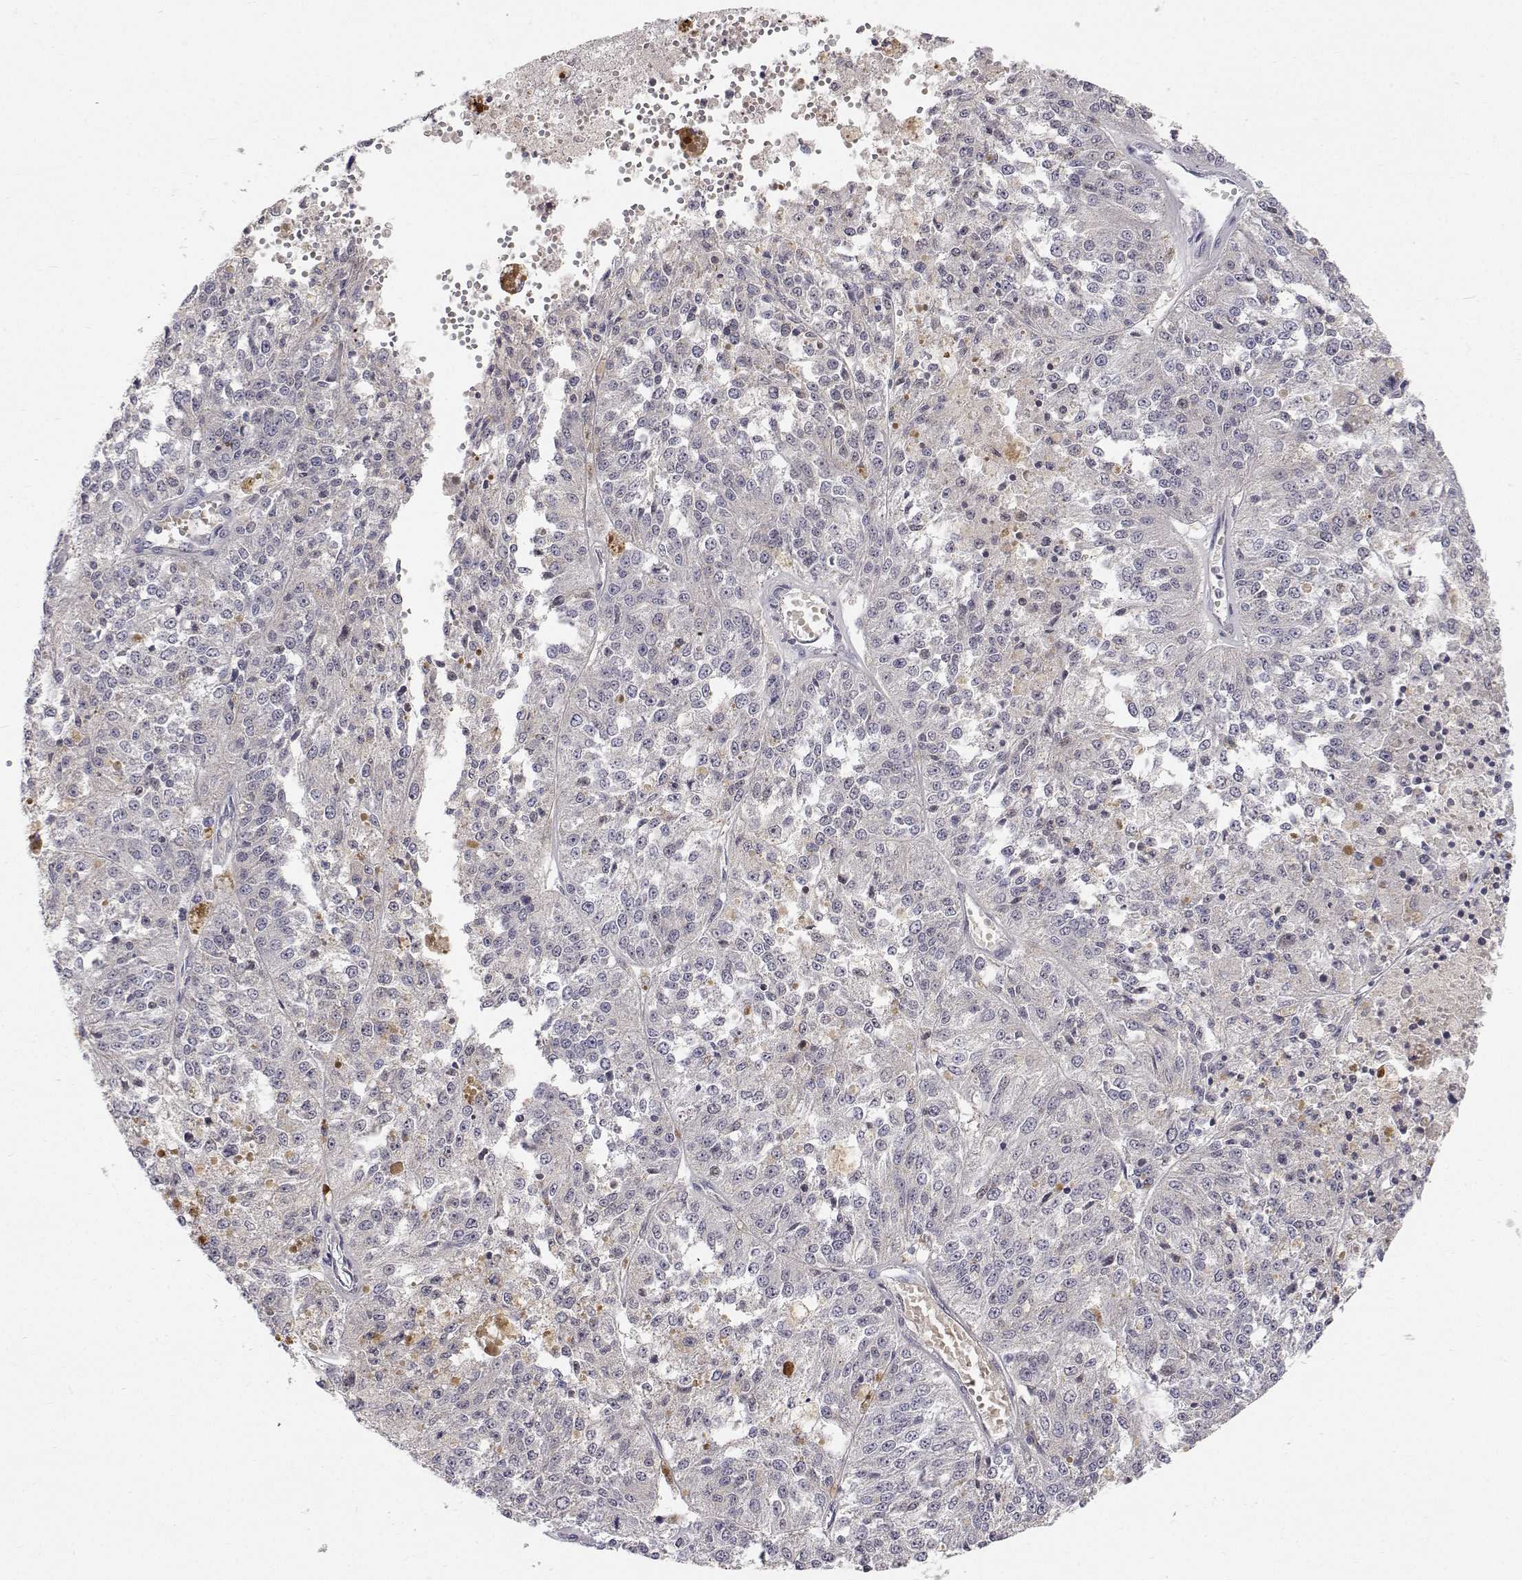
{"staining": {"intensity": "negative", "quantity": "none", "location": "none"}, "tissue": "melanoma", "cell_type": "Tumor cells", "image_type": "cancer", "snomed": [{"axis": "morphology", "description": "Malignant melanoma, Metastatic site"}, {"axis": "topography", "description": "Lymph node"}], "caption": "Immunohistochemical staining of melanoma reveals no significant positivity in tumor cells.", "gene": "MYPN", "patient": {"sex": "female", "age": 64}}